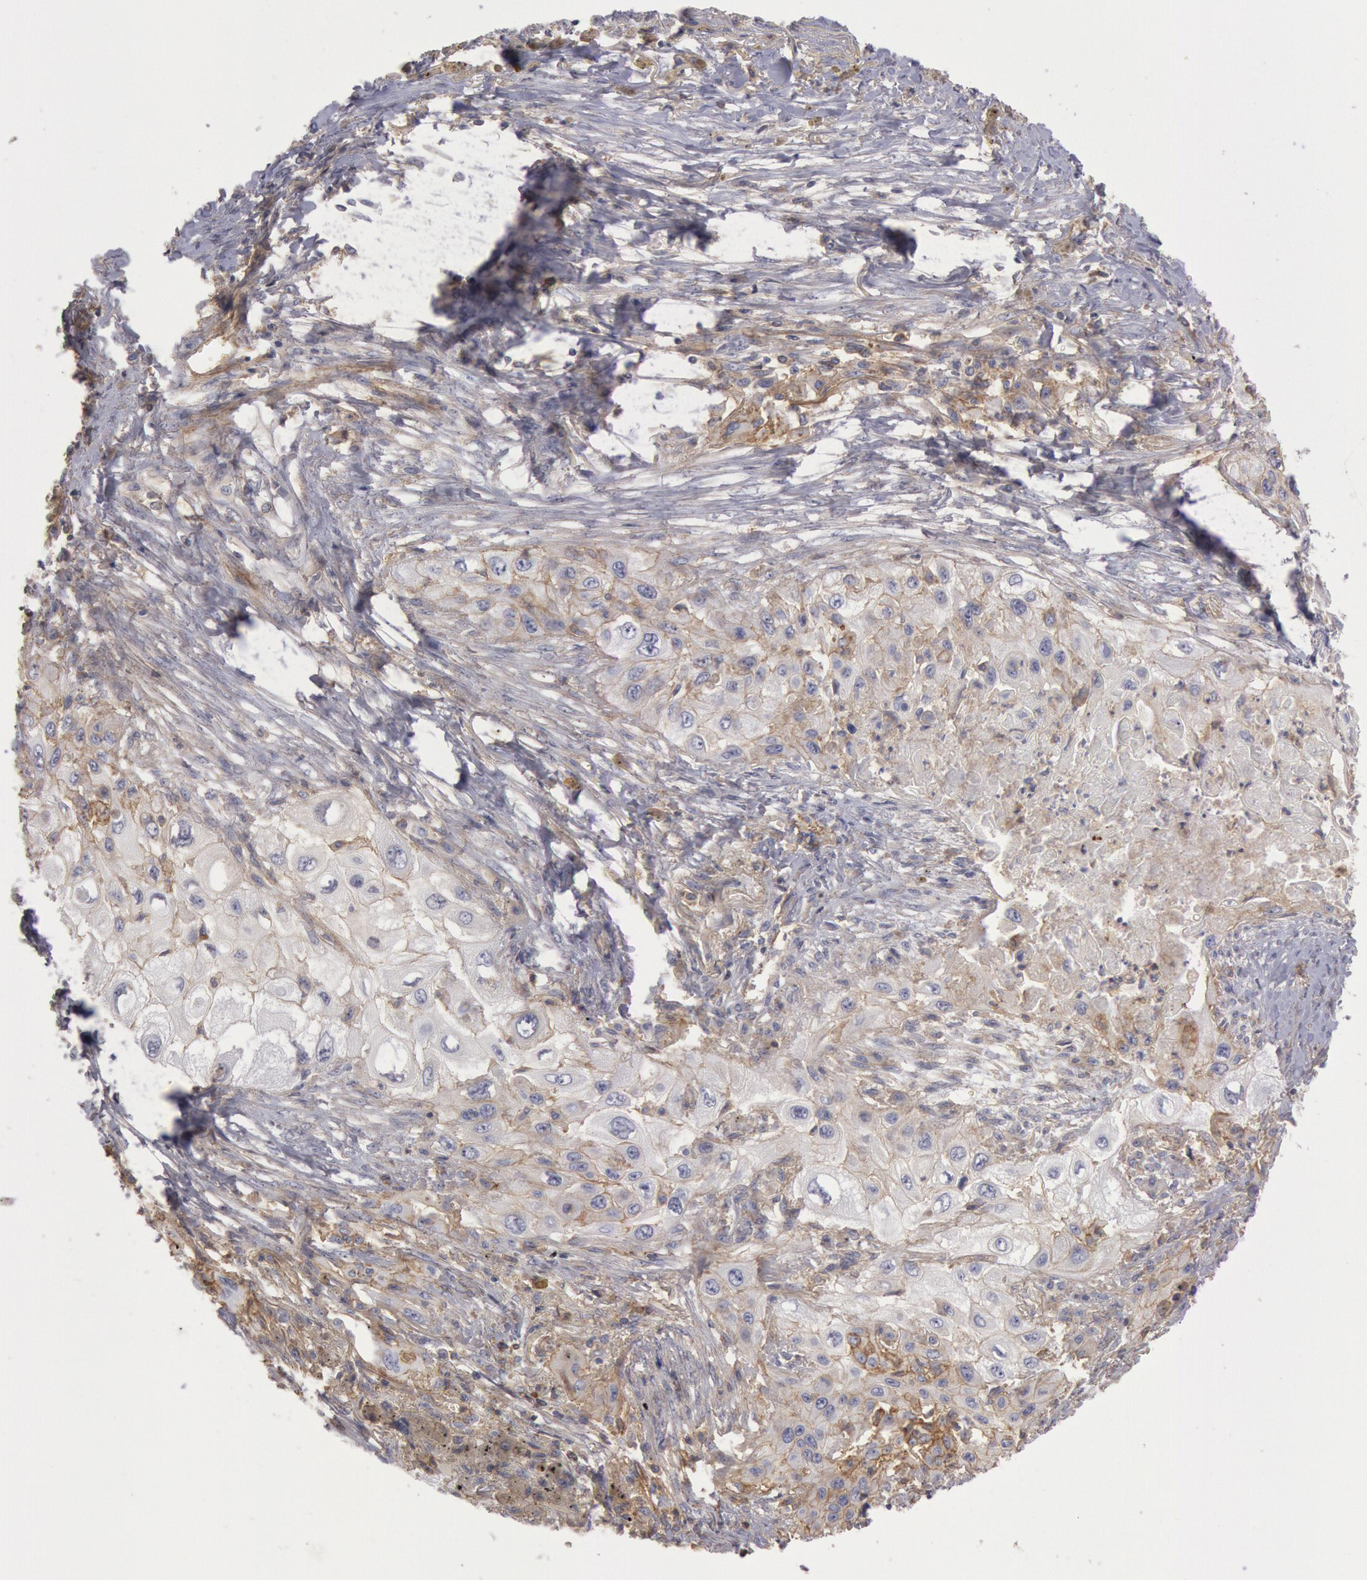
{"staining": {"intensity": "weak", "quantity": "25%-75%", "location": "cytoplasmic/membranous"}, "tissue": "lung cancer", "cell_type": "Tumor cells", "image_type": "cancer", "snomed": [{"axis": "morphology", "description": "Squamous cell carcinoma, NOS"}, {"axis": "topography", "description": "Lung"}], "caption": "A photomicrograph of human lung squamous cell carcinoma stained for a protein shows weak cytoplasmic/membranous brown staining in tumor cells. The staining was performed using DAB (3,3'-diaminobenzidine), with brown indicating positive protein expression. Nuclei are stained blue with hematoxylin.", "gene": "SNAP23", "patient": {"sex": "male", "age": 71}}